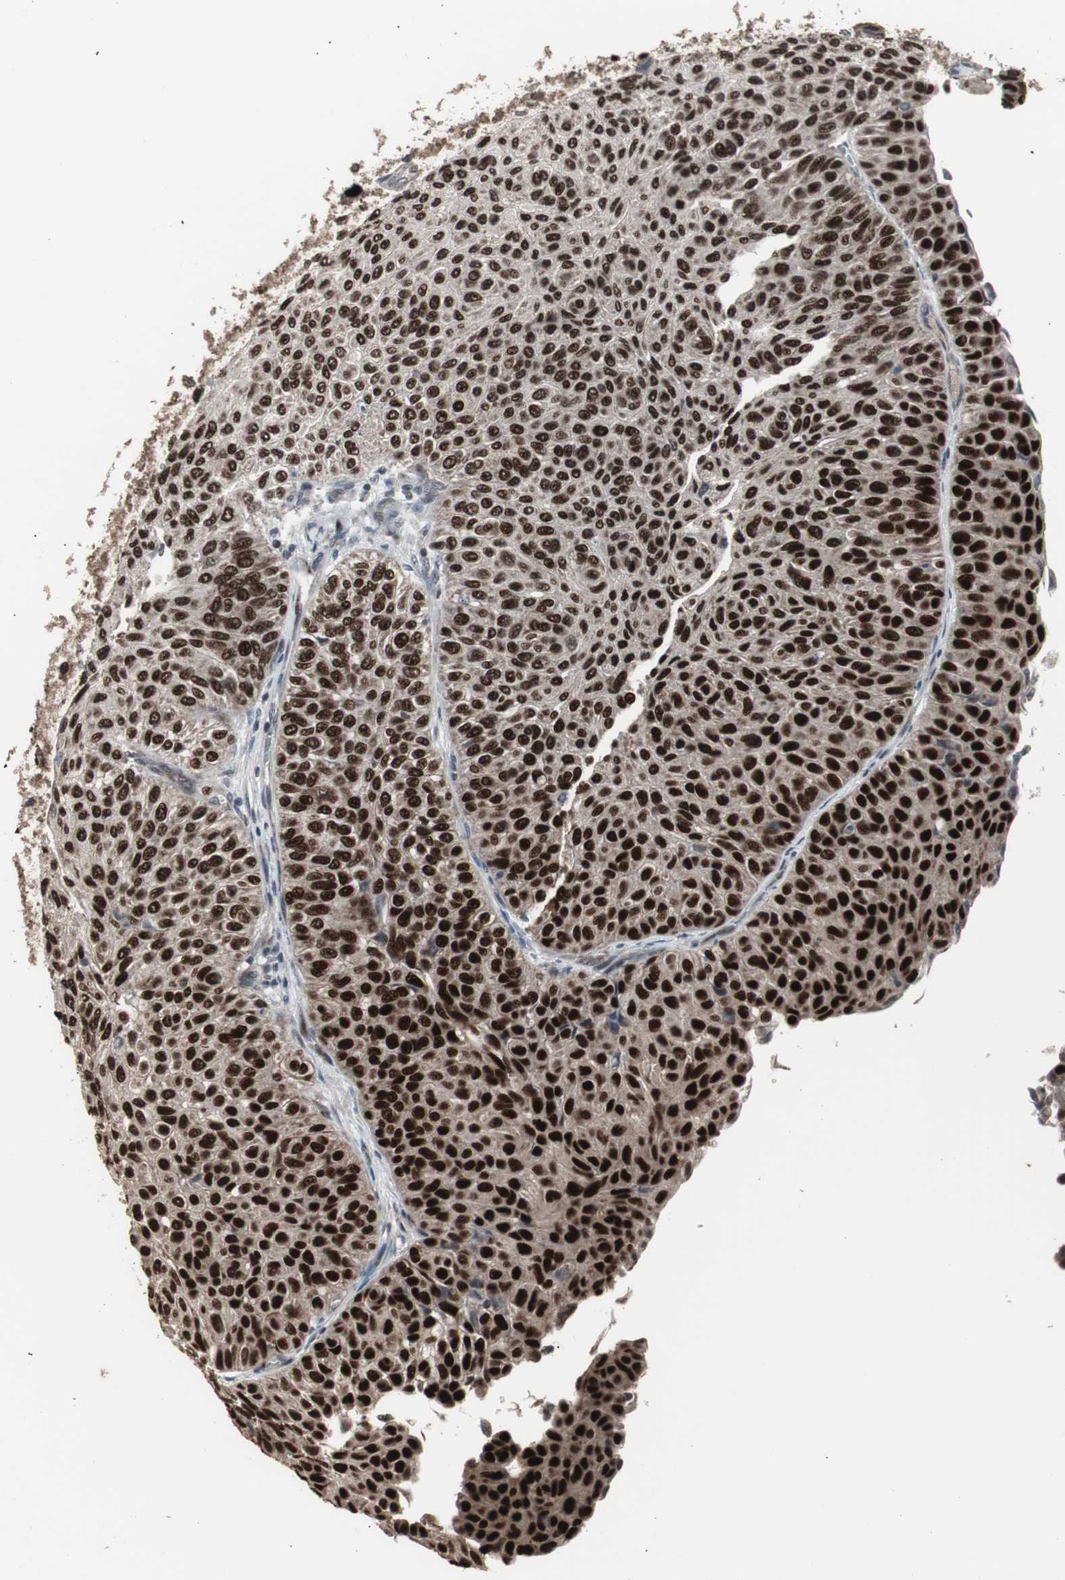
{"staining": {"intensity": "strong", "quantity": ">75%", "location": "nuclear"}, "tissue": "urothelial cancer", "cell_type": "Tumor cells", "image_type": "cancer", "snomed": [{"axis": "morphology", "description": "Urothelial carcinoma, Low grade"}, {"axis": "topography", "description": "Urinary bladder"}], "caption": "Human urothelial cancer stained with a brown dye exhibits strong nuclear positive staining in approximately >75% of tumor cells.", "gene": "RXRA", "patient": {"sex": "male", "age": 78}}